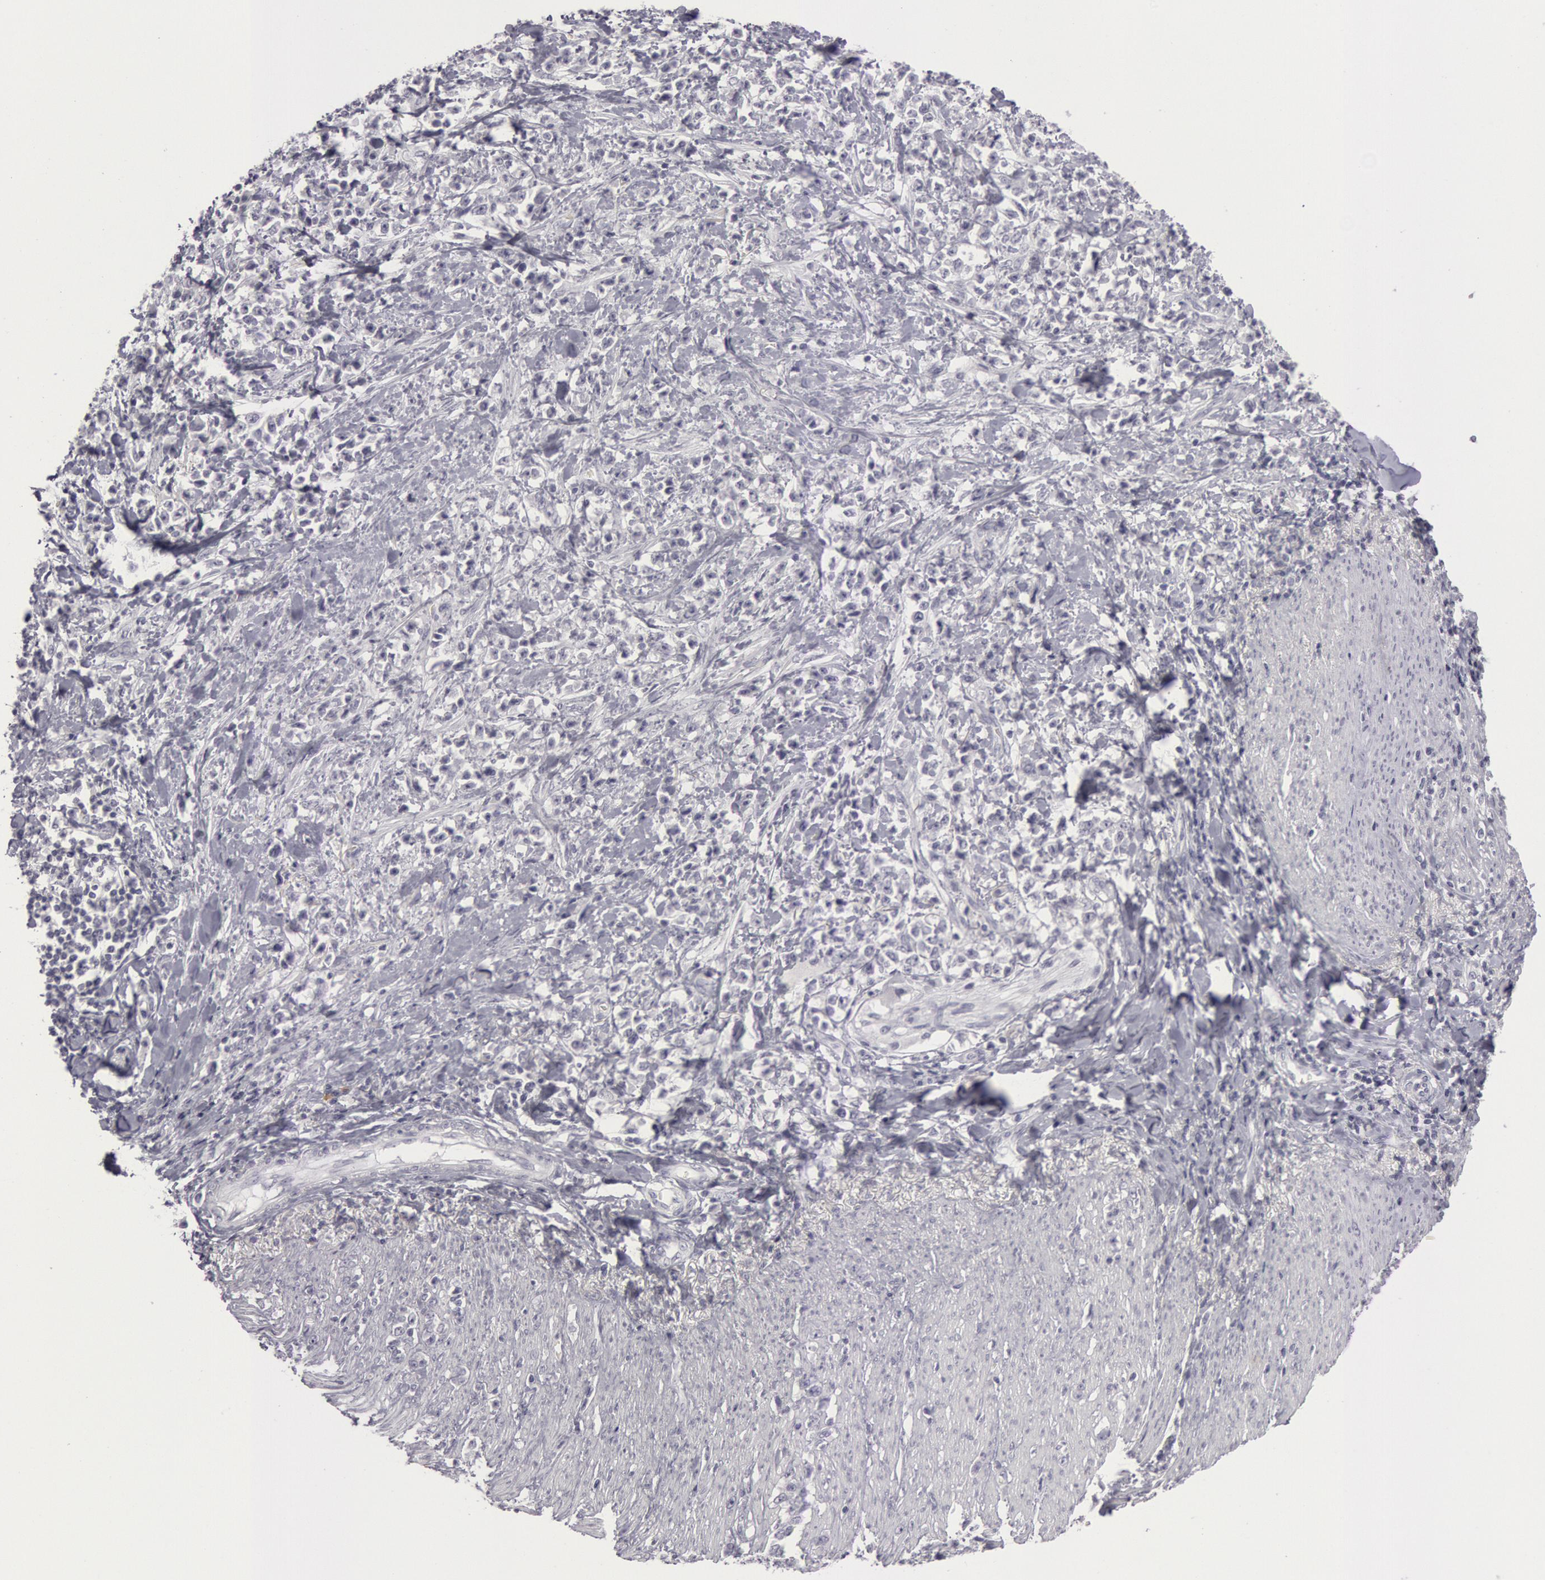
{"staining": {"intensity": "negative", "quantity": "none", "location": "none"}, "tissue": "stomach cancer", "cell_type": "Tumor cells", "image_type": "cancer", "snomed": [{"axis": "morphology", "description": "Adenocarcinoma, NOS"}, {"axis": "topography", "description": "Stomach, lower"}], "caption": "IHC image of neoplastic tissue: human adenocarcinoma (stomach) stained with DAB reveals no significant protein expression in tumor cells.", "gene": "KRT16", "patient": {"sex": "male", "age": 88}}